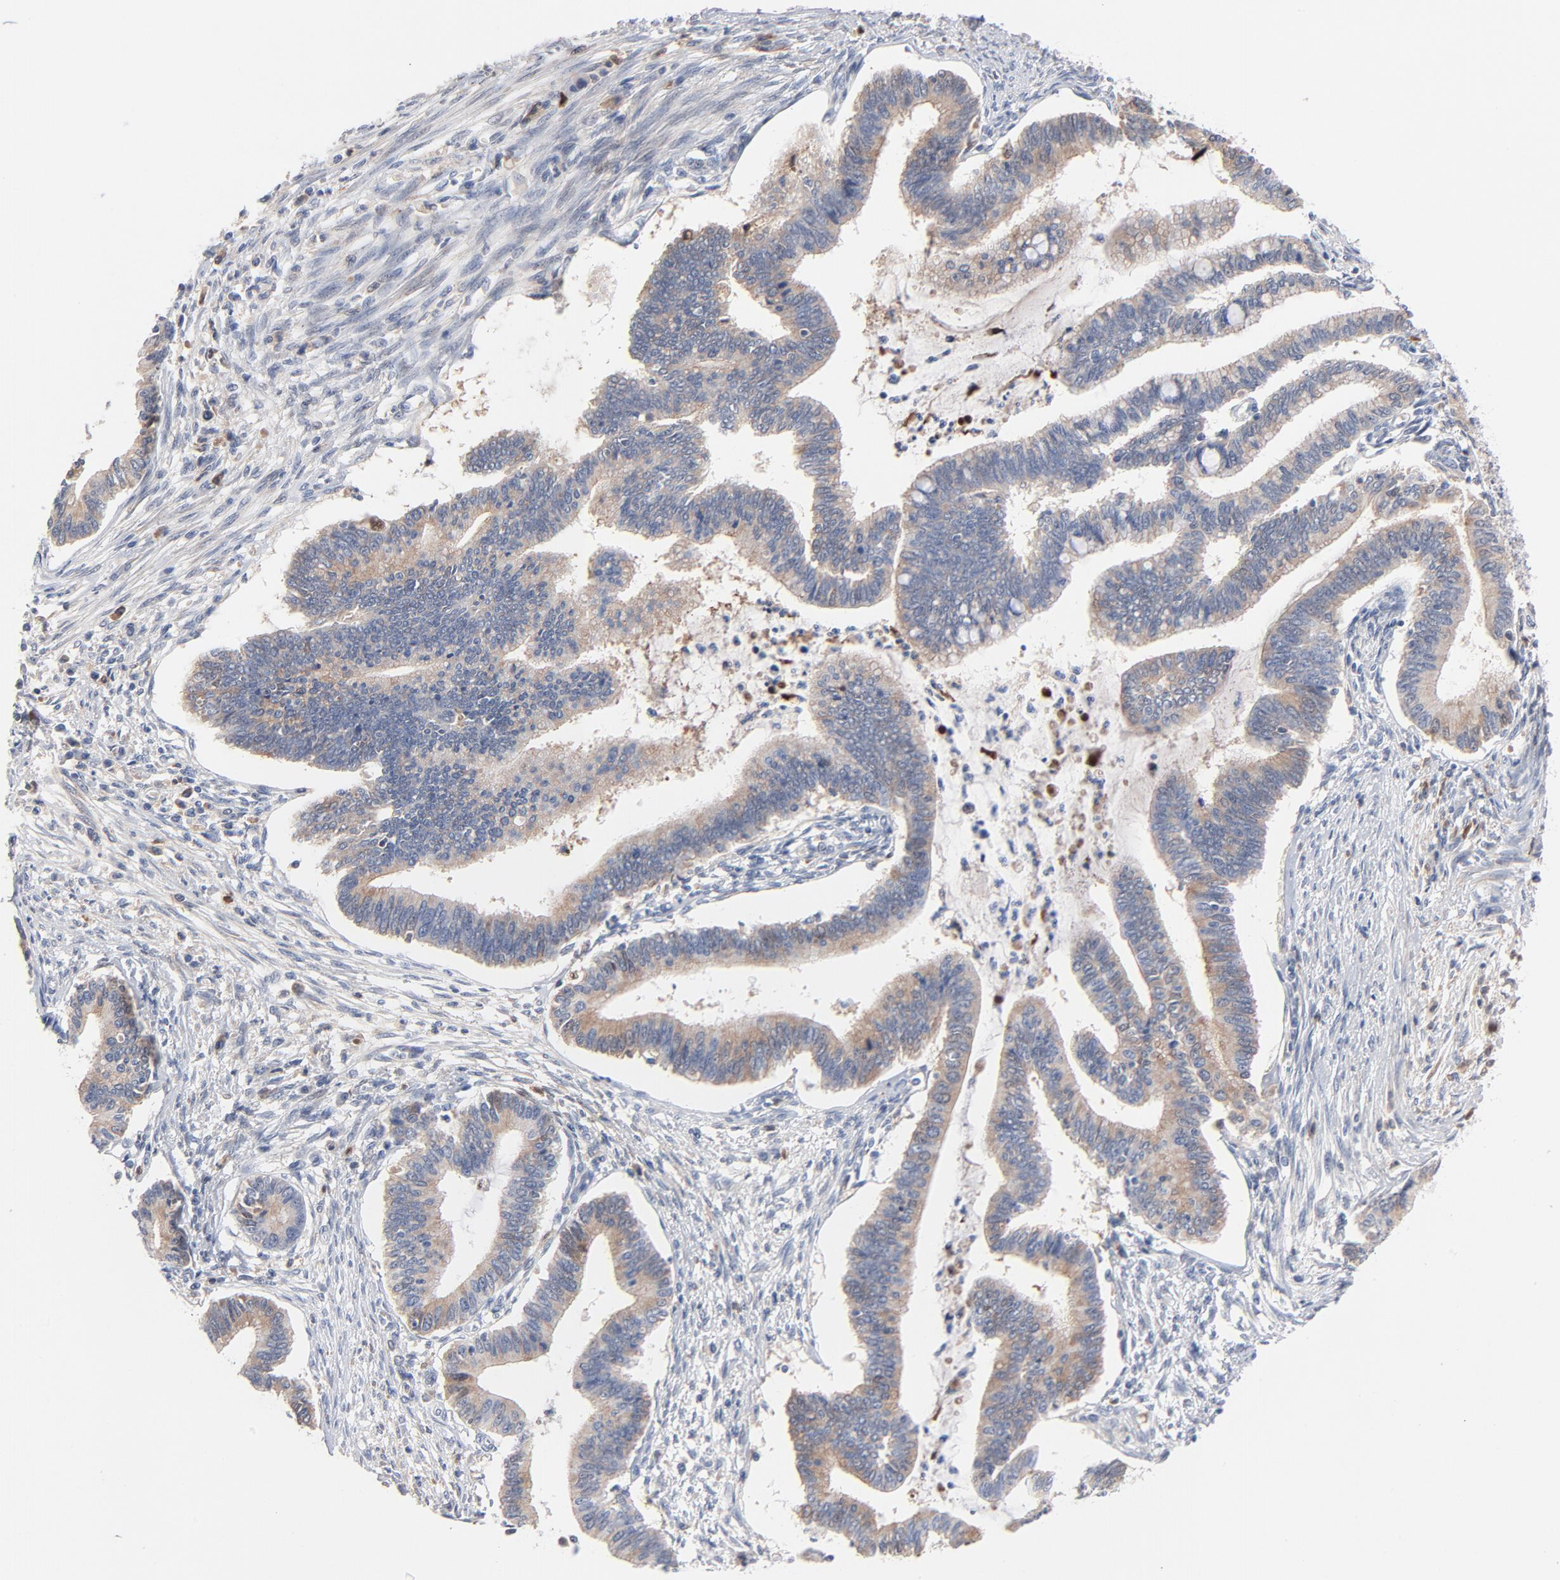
{"staining": {"intensity": "weak", "quantity": "<25%", "location": "cytoplasmic/membranous"}, "tissue": "cervical cancer", "cell_type": "Tumor cells", "image_type": "cancer", "snomed": [{"axis": "morphology", "description": "Adenocarcinoma, NOS"}, {"axis": "topography", "description": "Cervix"}], "caption": "This is an immunohistochemistry photomicrograph of human adenocarcinoma (cervical). There is no staining in tumor cells.", "gene": "SERPINA4", "patient": {"sex": "female", "age": 36}}